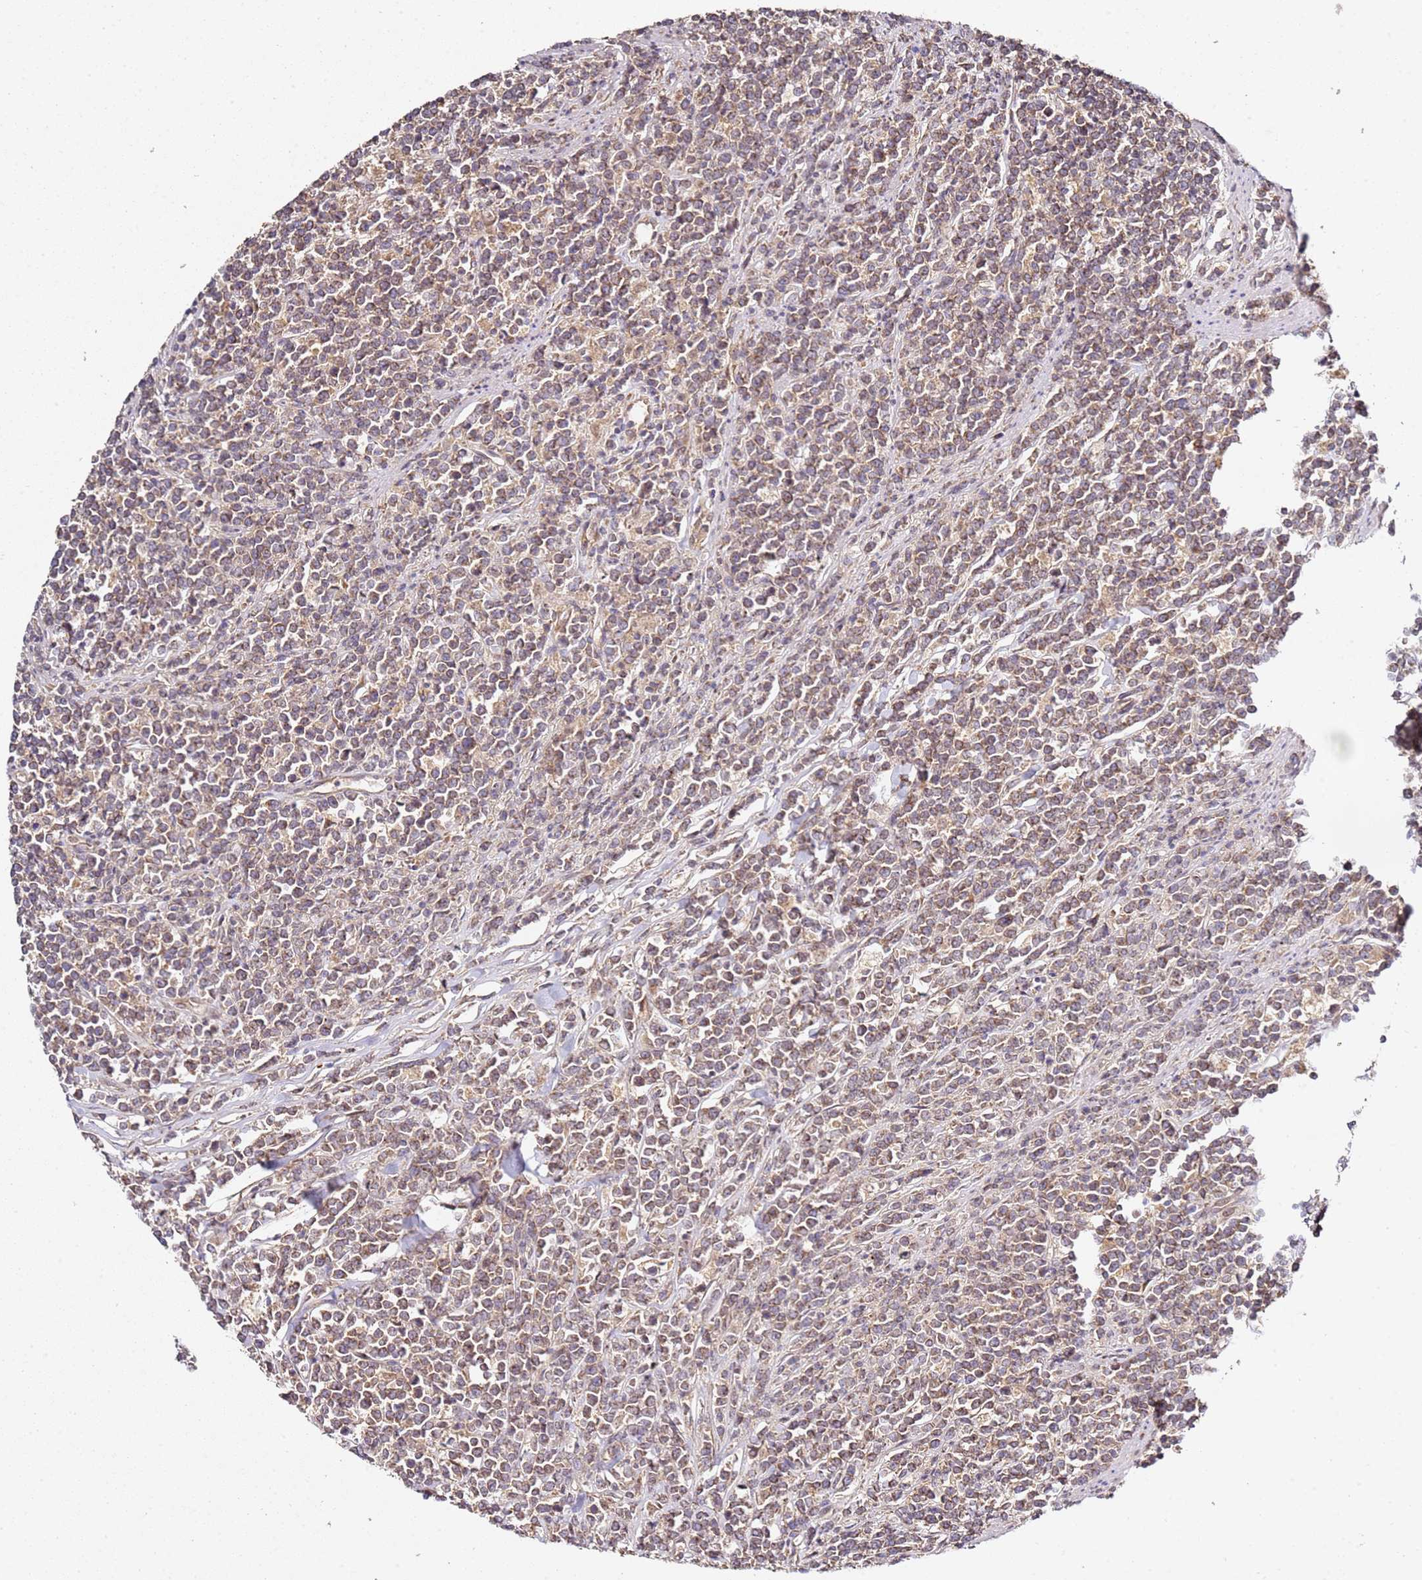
{"staining": {"intensity": "weak", "quantity": ">75%", "location": "cytoplasmic/membranous"}, "tissue": "lymphoma", "cell_type": "Tumor cells", "image_type": "cancer", "snomed": [{"axis": "morphology", "description": "Malignant lymphoma, non-Hodgkin's type, High grade"}, {"axis": "topography", "description": "Small intestine"}, {"axis": "topography", "description": "Colon"}], "caption": "Protein positivity by immunohistochemistry (IHC) exhibits weak cytoplasmic/membranous staining in approximately >75% of tumor cells in high-grade malignant lymphoma, non-Hodgkin's type.", "gene": "OSBPL2", "patient": {"sex": "male", "age": 8}}